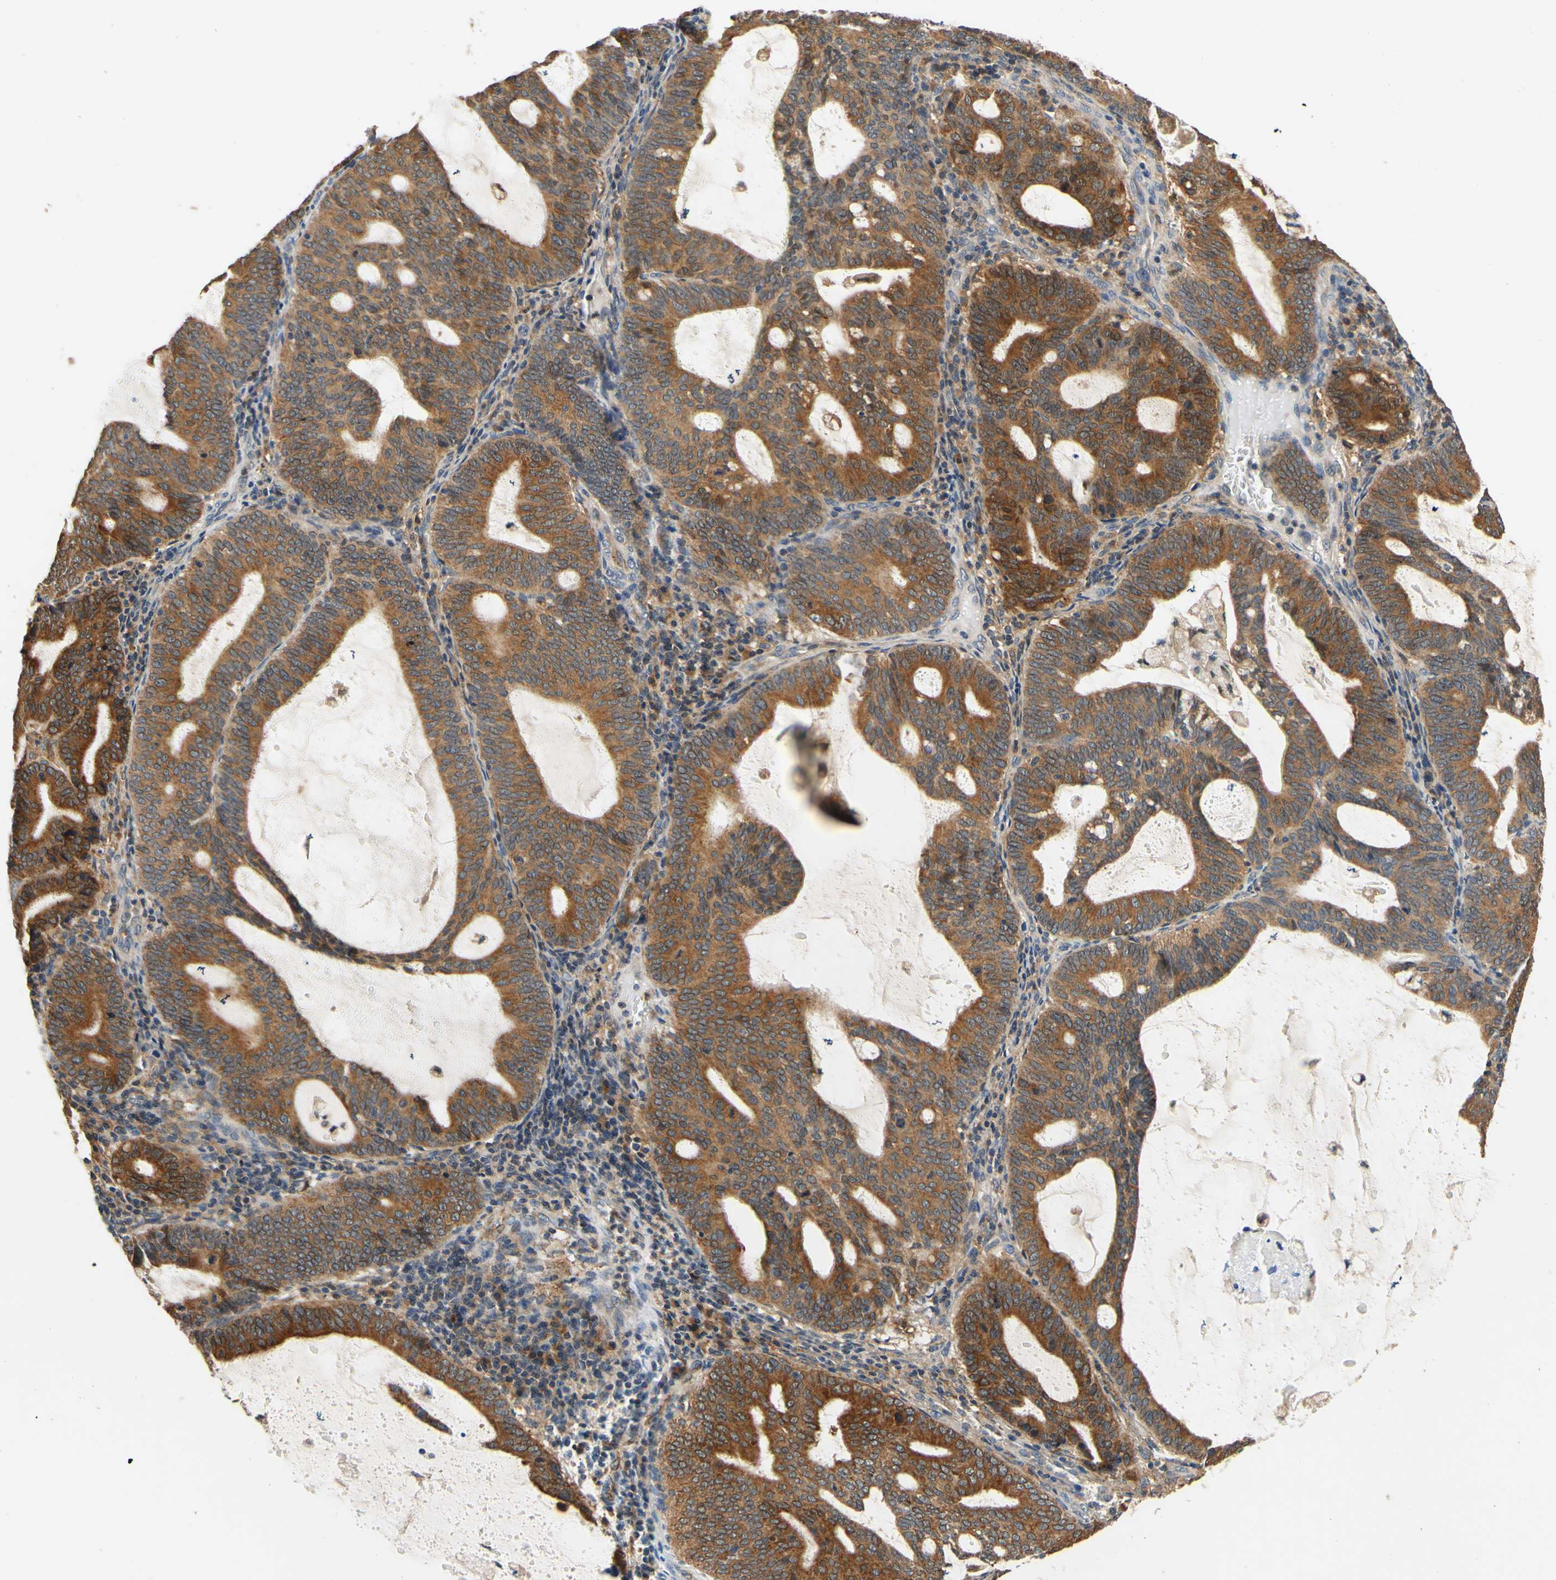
{"staining": {"intensity": "strong", "quantity": "25%-75%", "location": "cytoplasmic/membranous"}, "tissue": "endometrial cancer", "cell_type": "Tumor cells", "image_type": "cancer", "snomed": [{"axis": "morphology", "description": "Adenocarcinoma, NOS"}, {"axis": "topography", "description": "Uterus"}], "caption": "Protein analysis of adenocarcinoma (endometrial) tissue shows strong cytoplasmic/membranous expression in about 25%-75% of tumor cells. The protein is stained brown, and the nuclei are stained in blue (DAB (3,3'-diaminobenzidine) IHC with brightfield microscopy, high magnification).", "gene": "PLA2G4A", "patient": {"sex": "female", "age": 83}}